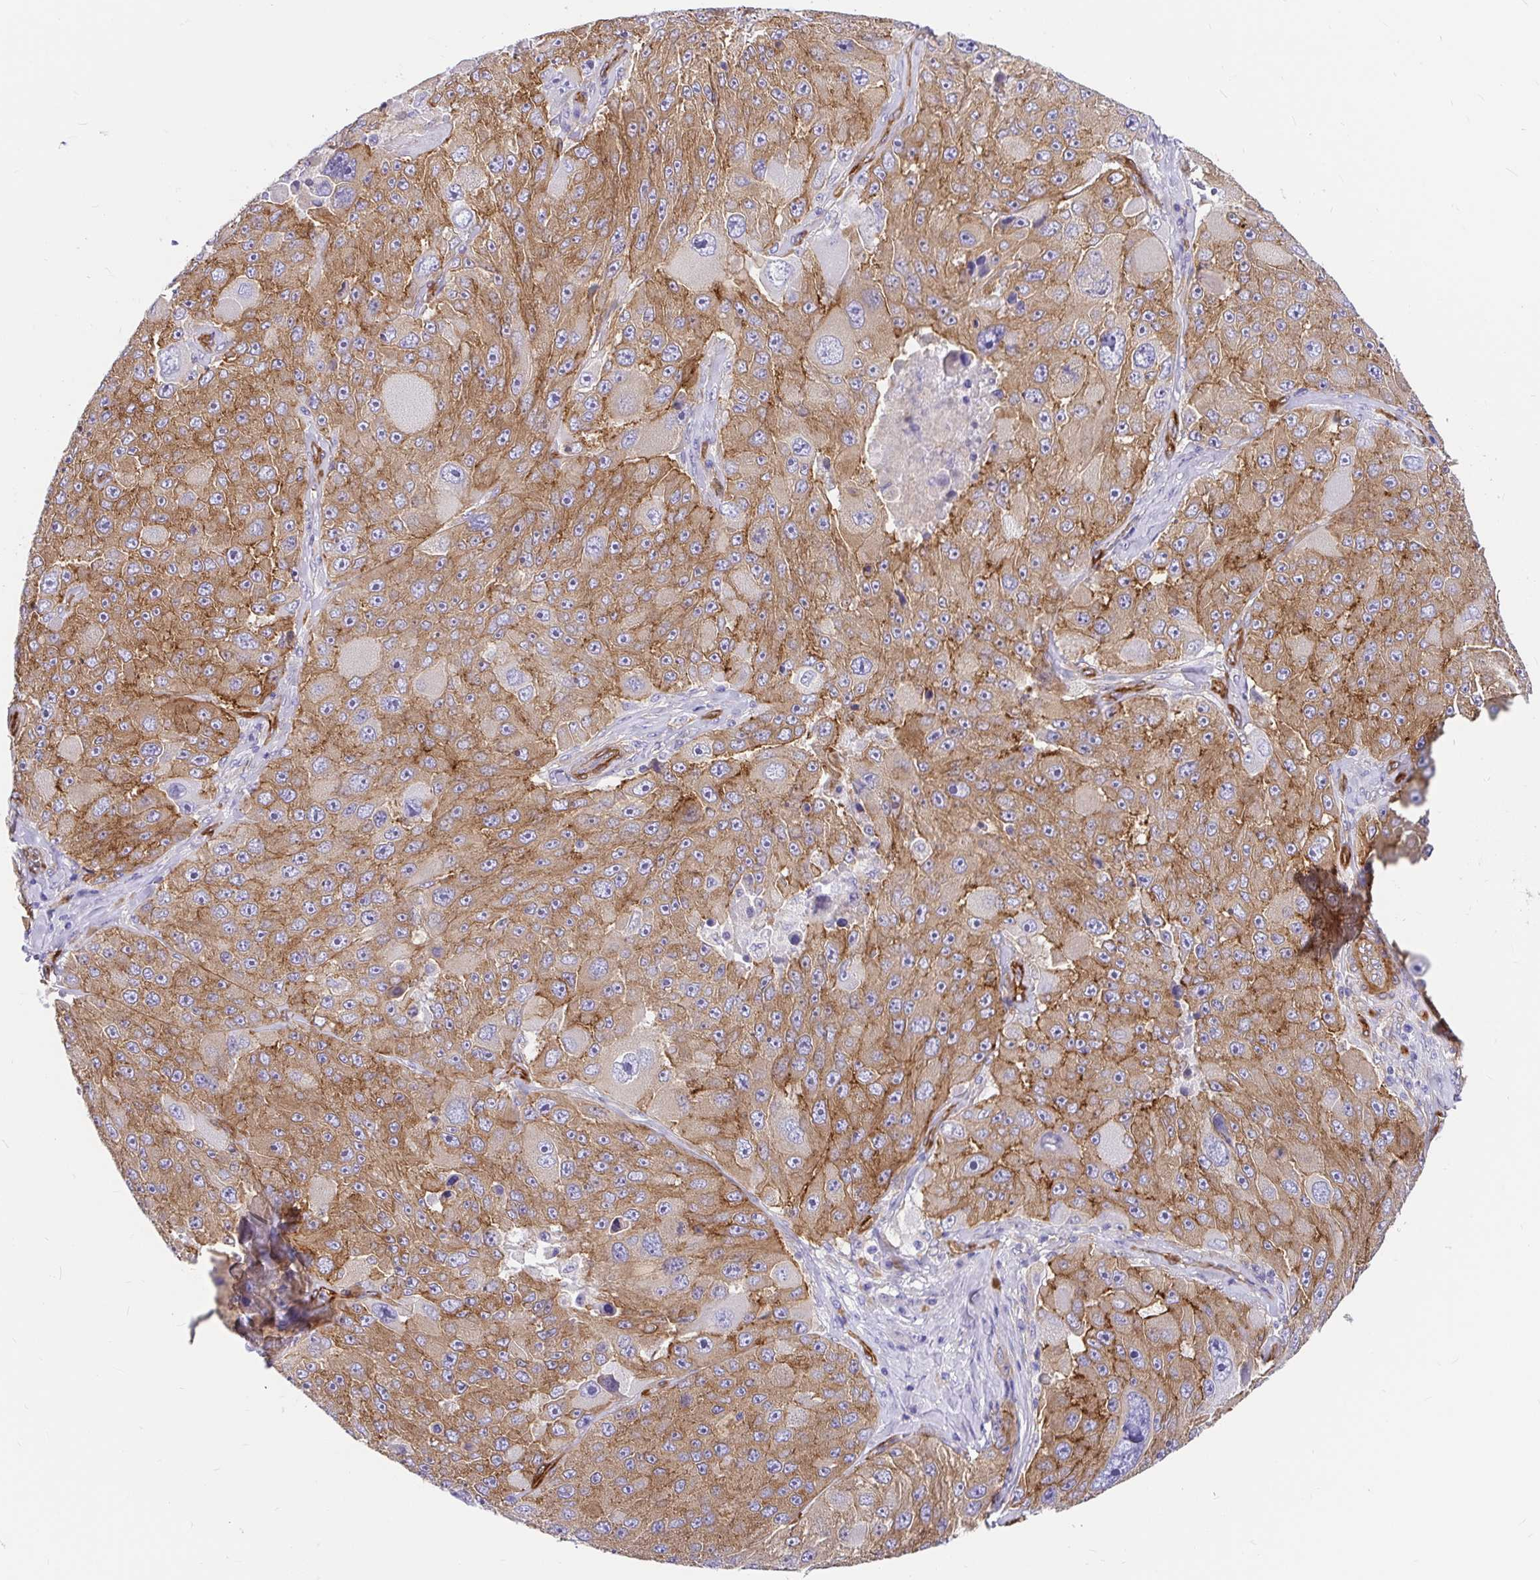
{"staining": {"intensity": "moderate", "quantity": ">75%", "location": "cytoplasmic/membranous"}, "tissue": "melanoma", "cell_type": "Tumor cells", "image_type": "cancer", "snomed": [{"axis": "morphology", "description": "Malignant melanoma, Metastatic site"}, {"axis": "topography", "description": "Lymph node"}], "caption": "Protein expression analysis of human melanoma reveals moderate cytoplasmic/membranous staining in about >75% of tumor cells. (Brightfield microscopy of DAB IHC at high magnification).", "gene": "MYO1B", "patient": {"sex": "male", "age": 62}}